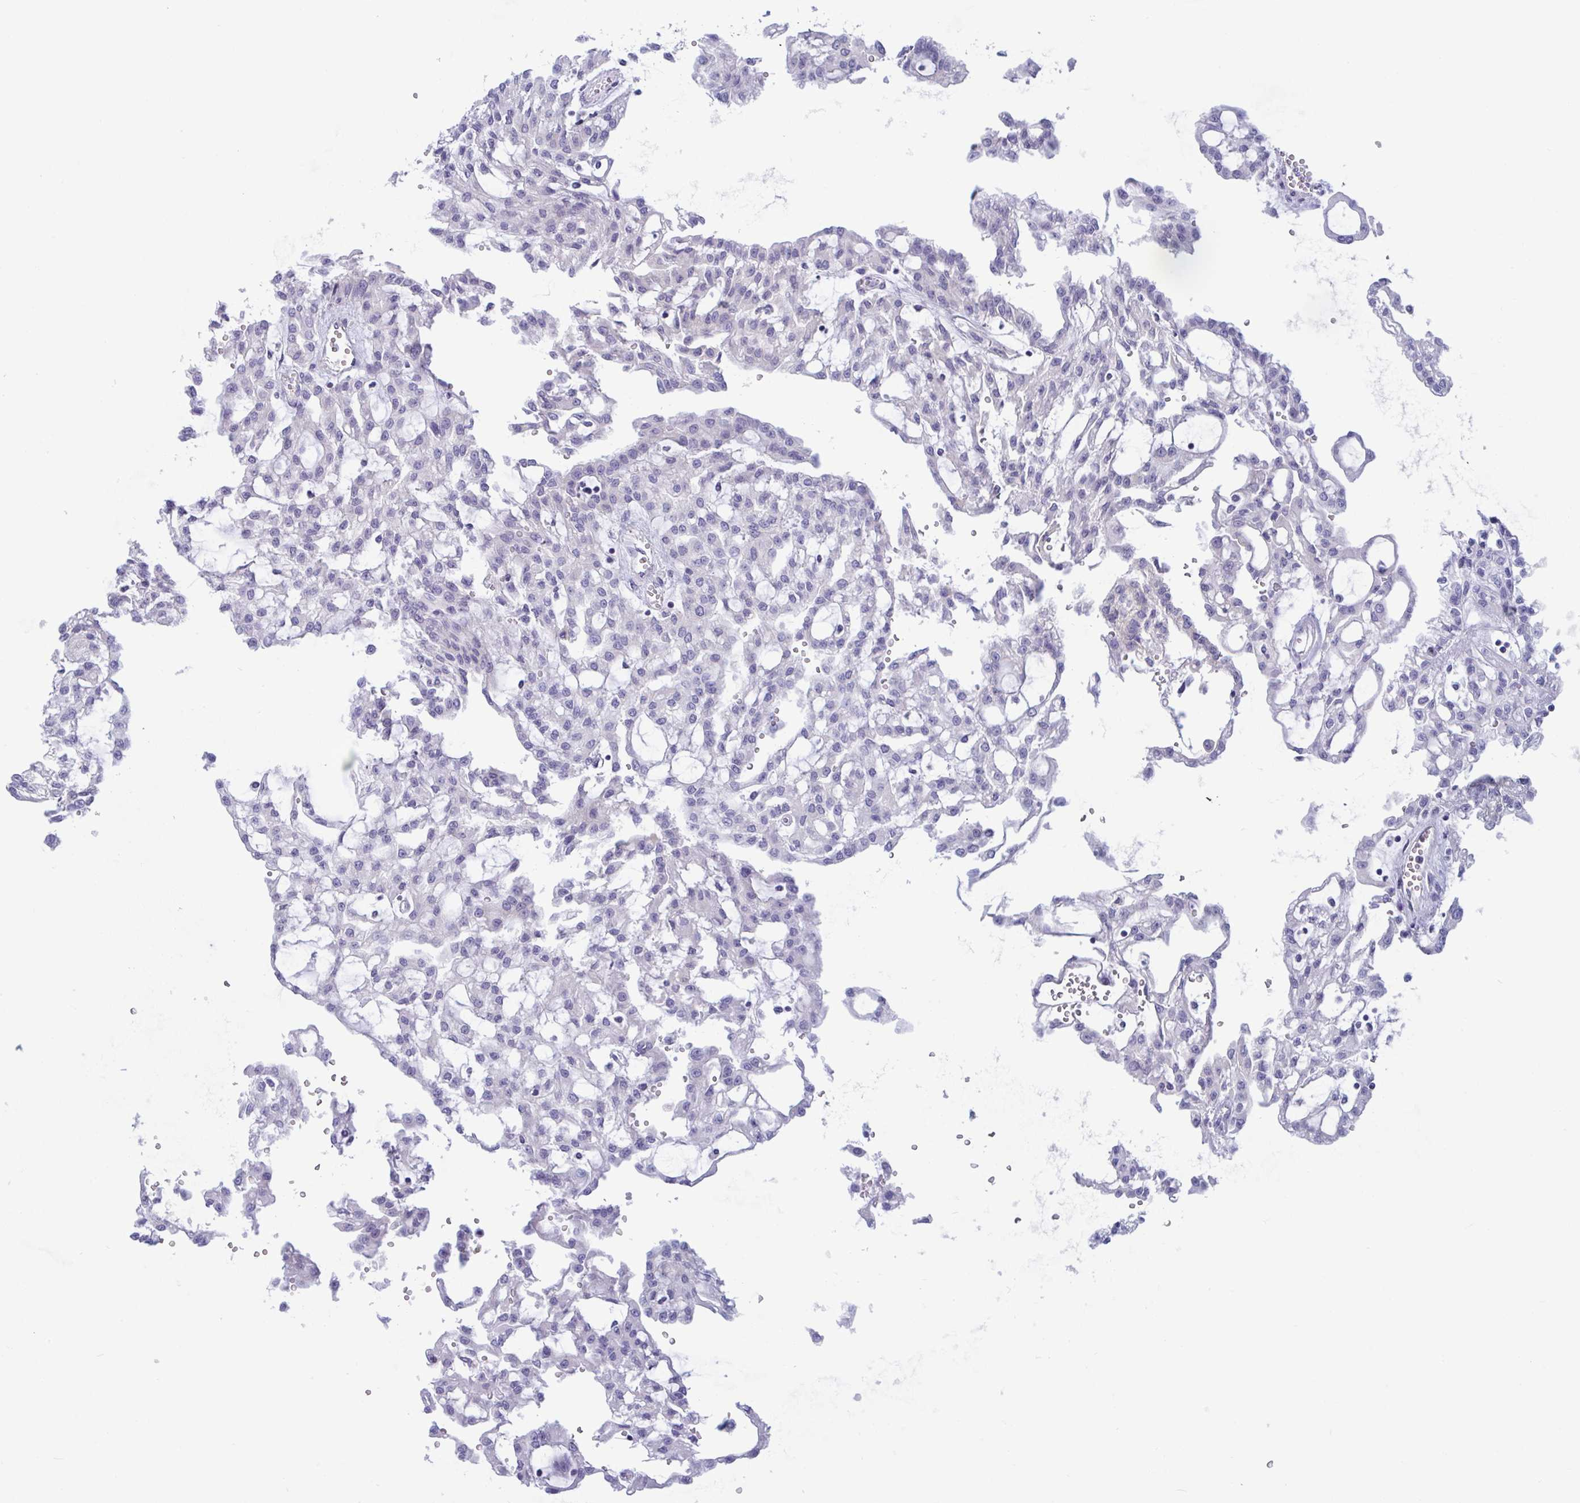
{"staining": {"intensity": "negative", "quantity": "none", "location": "none"}, "tissue": "renal cancer", "cell_type": "Tumor cells", "image_type": "cancer", "snomed": [{"axis": "morphology", "description": "Adenocarcinoma, NOS"}, {"axis": "topography", "description": "Kidney"}], "caption": "An immunohistochemistry histopathology image of renal cancer is shown. There is no staining in tumor cells of renal cancer.", "gene": "OXLD1", "patient": {"sex": "male", "age": 63}}